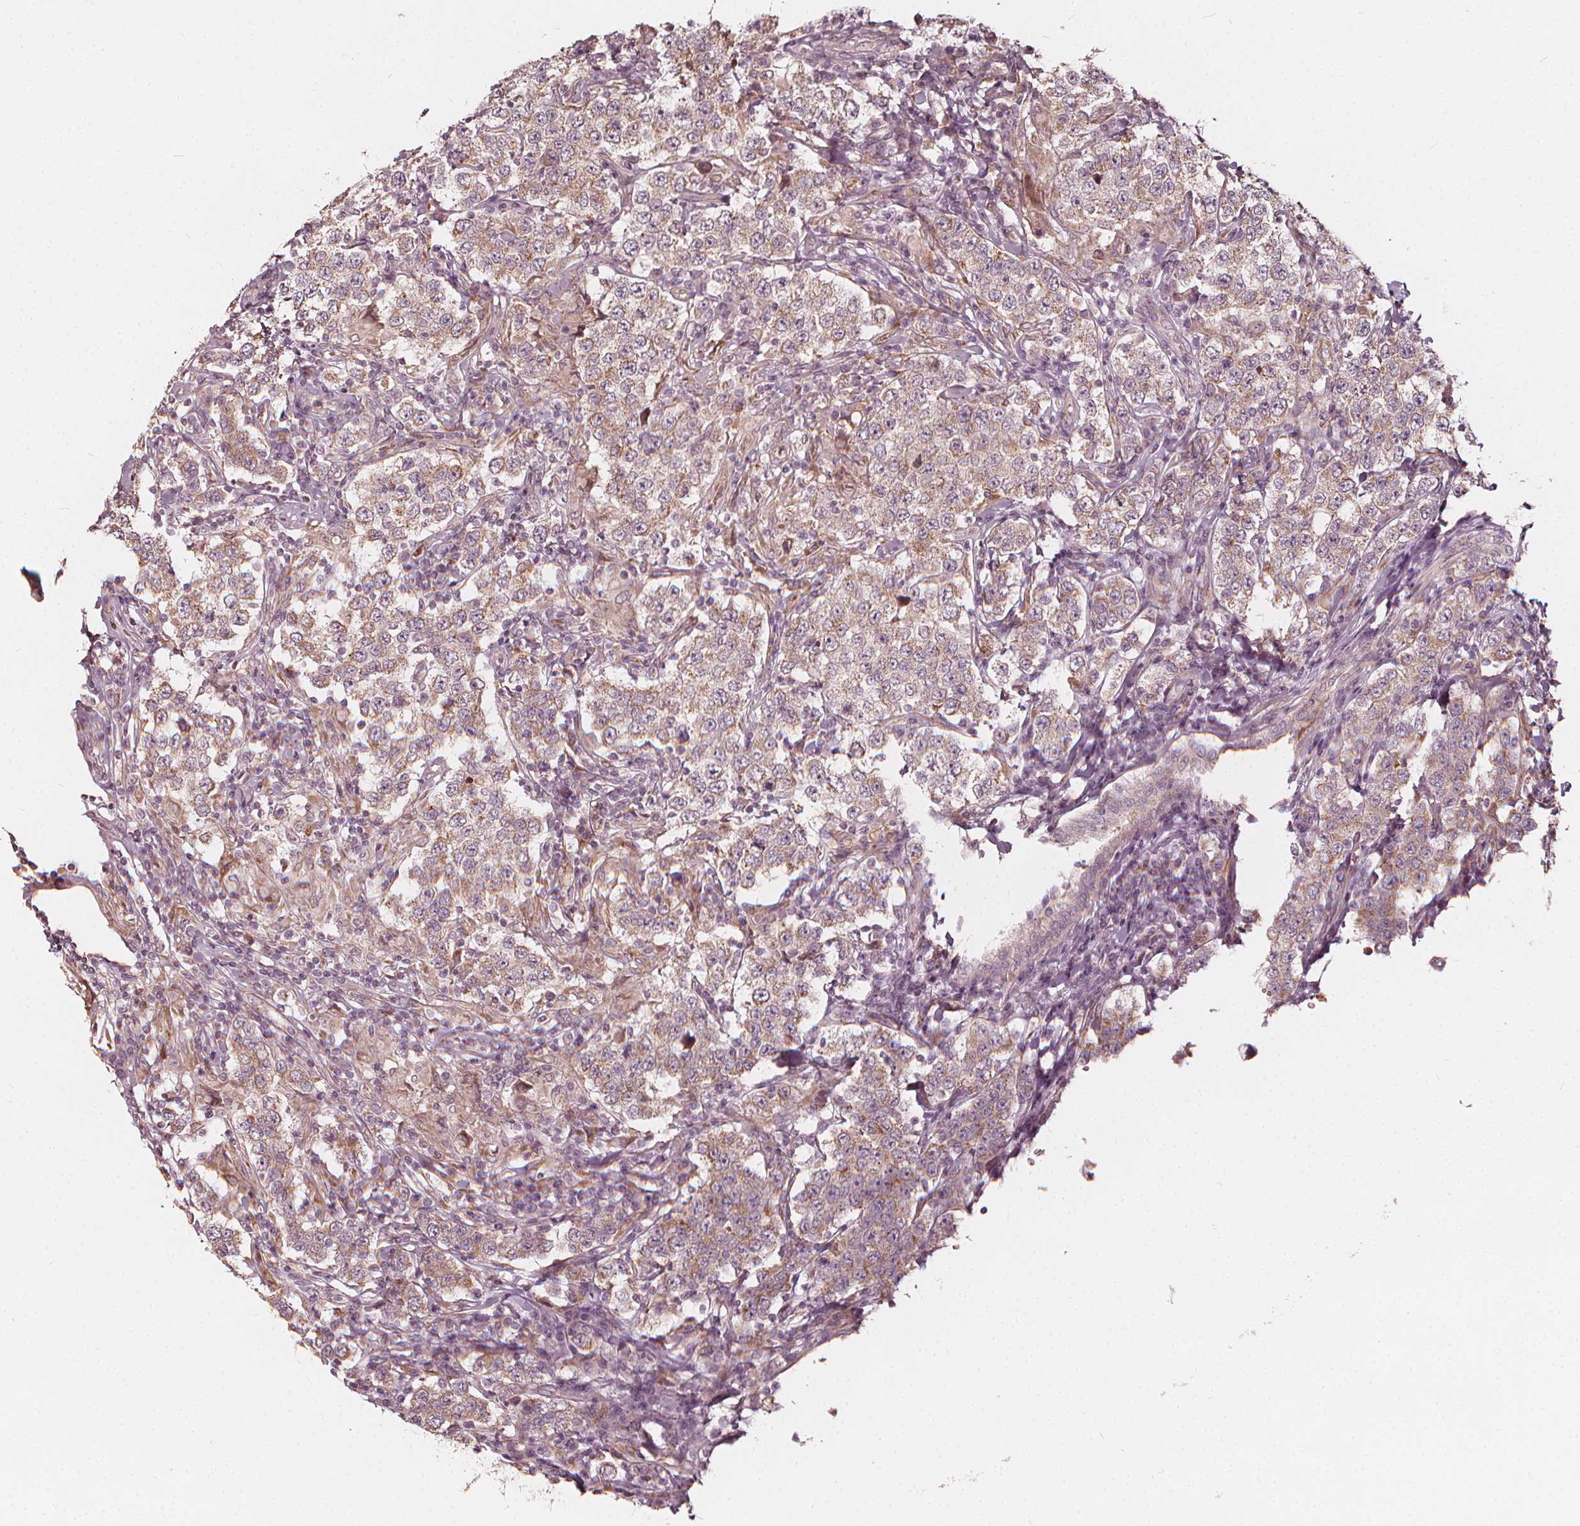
{"staining": {"intensity": "weak", "quantity": "<25%", "location": "cytoplasmic/membranous"}, "tissue": "testis cancer", "cell_type": "Tumor cells", "image_type": "cancer", "snomed": [{"axis": "morphology", "description": "Seminoma, NOS"}, {"axis": "morphology", "description": "Carcinoma, Embryonal, NOS"}, {"axis": "topography", "description": "Testis"}], "caption": "High power microscopy micrograph of an IHC image of testis cancer, revealing no significant positivity in tumor cells.", "gene": "NPC1L1", "patient": {"sex": "male", "age": 41}}